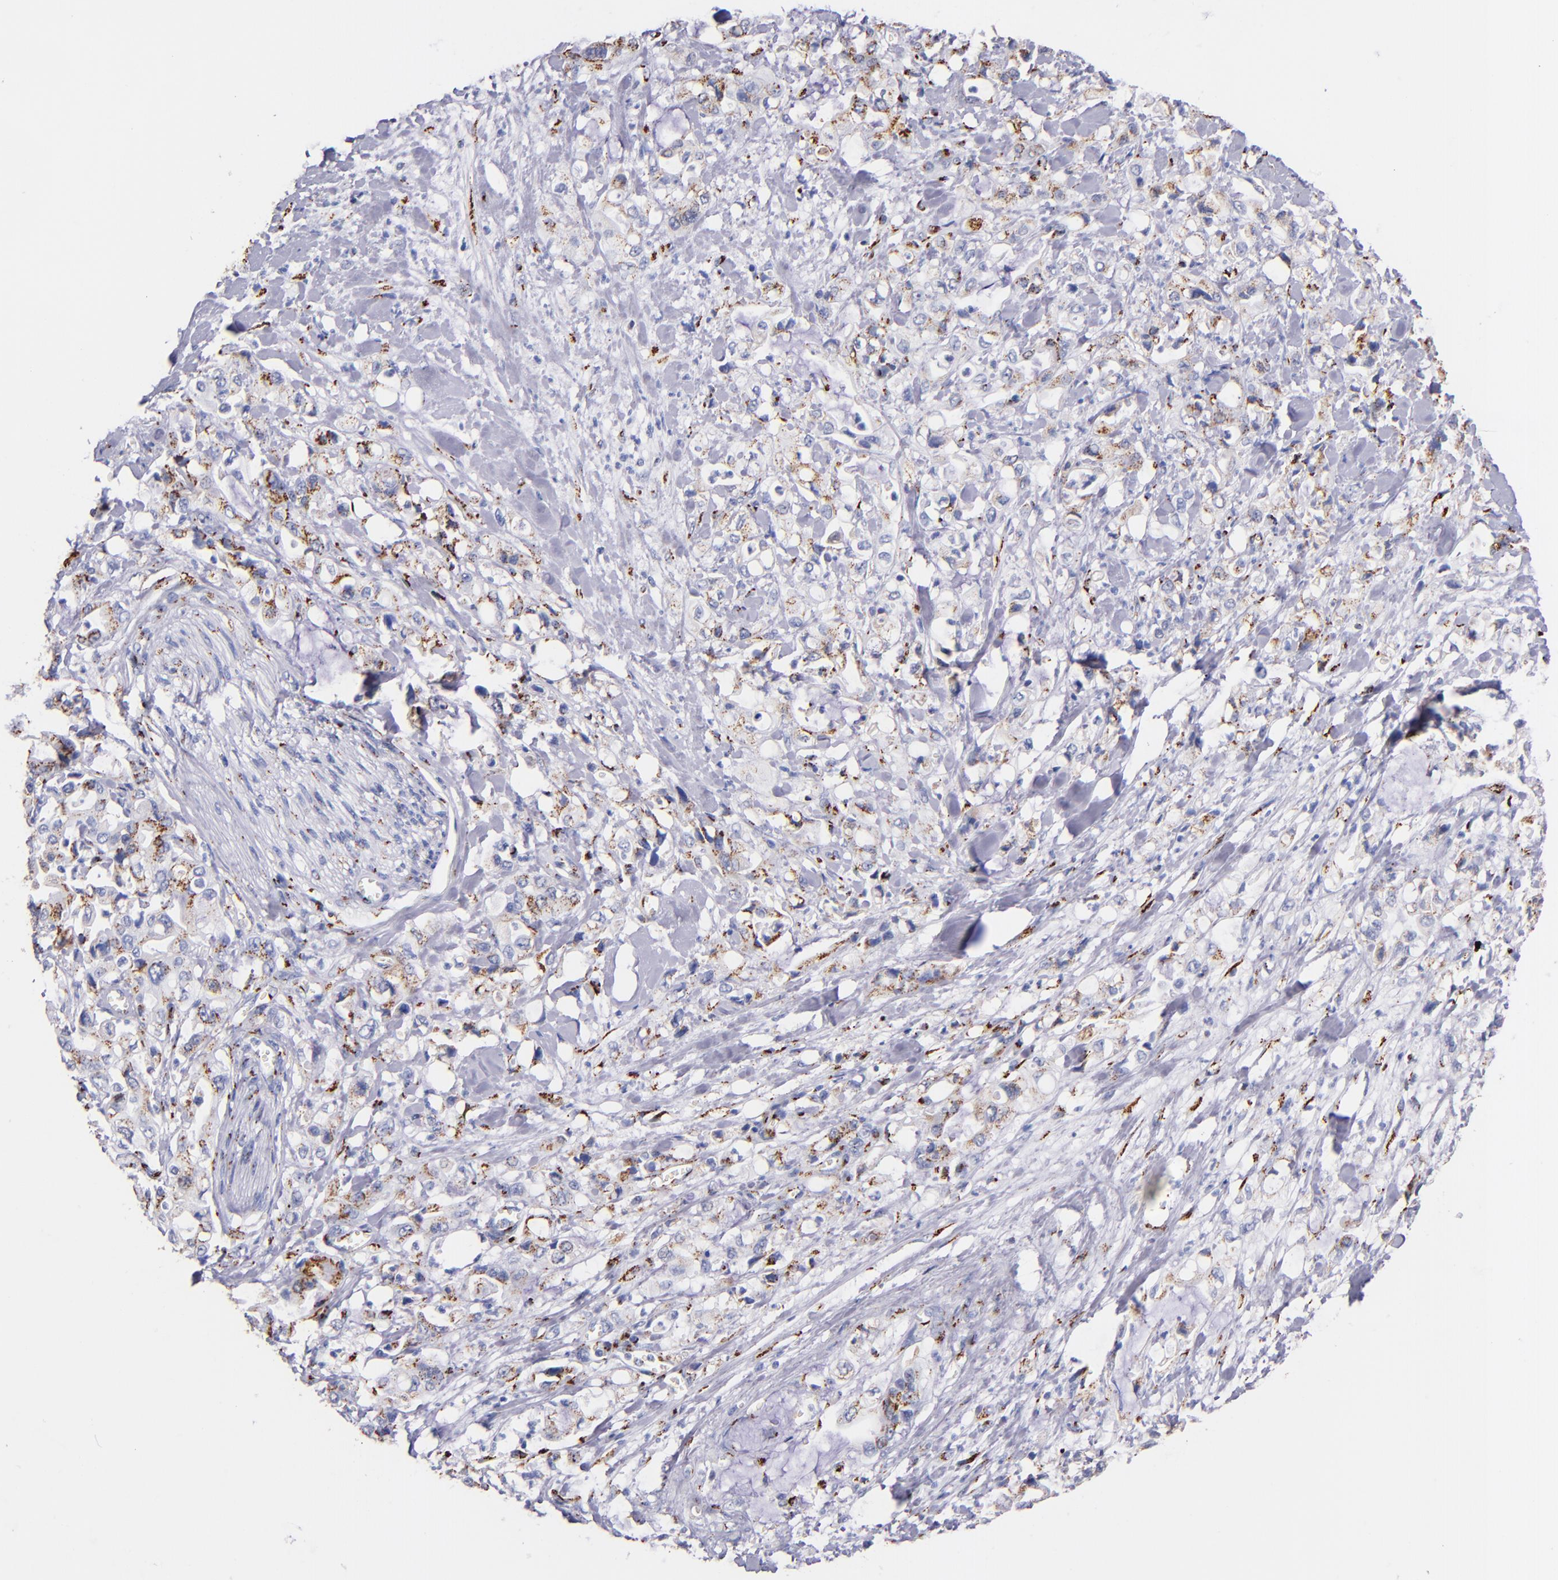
{"staining": {"intensity": "moderate", "quantity": "25%-75%", "location": "cytoplasmic/membranous"}, "tissue": "pancreatic cancer", "cell_type": "Tumor cells", "image_type": "cancer", "snomed": [{"axis": "morphology", "description": "Adenocarcinoma, NOS"}, {"axis": "topography", "description": "Pancreas"}], "caption": "Protein staining by immunohistochemistry exhibits moderate cytoplasmic/membranous positivity in approximately 25%-75% of tumor cells in pancreatic adenocarcinoma.", "gene": "GOLIM4", "patient": {"sex": "male", "age": 70}}